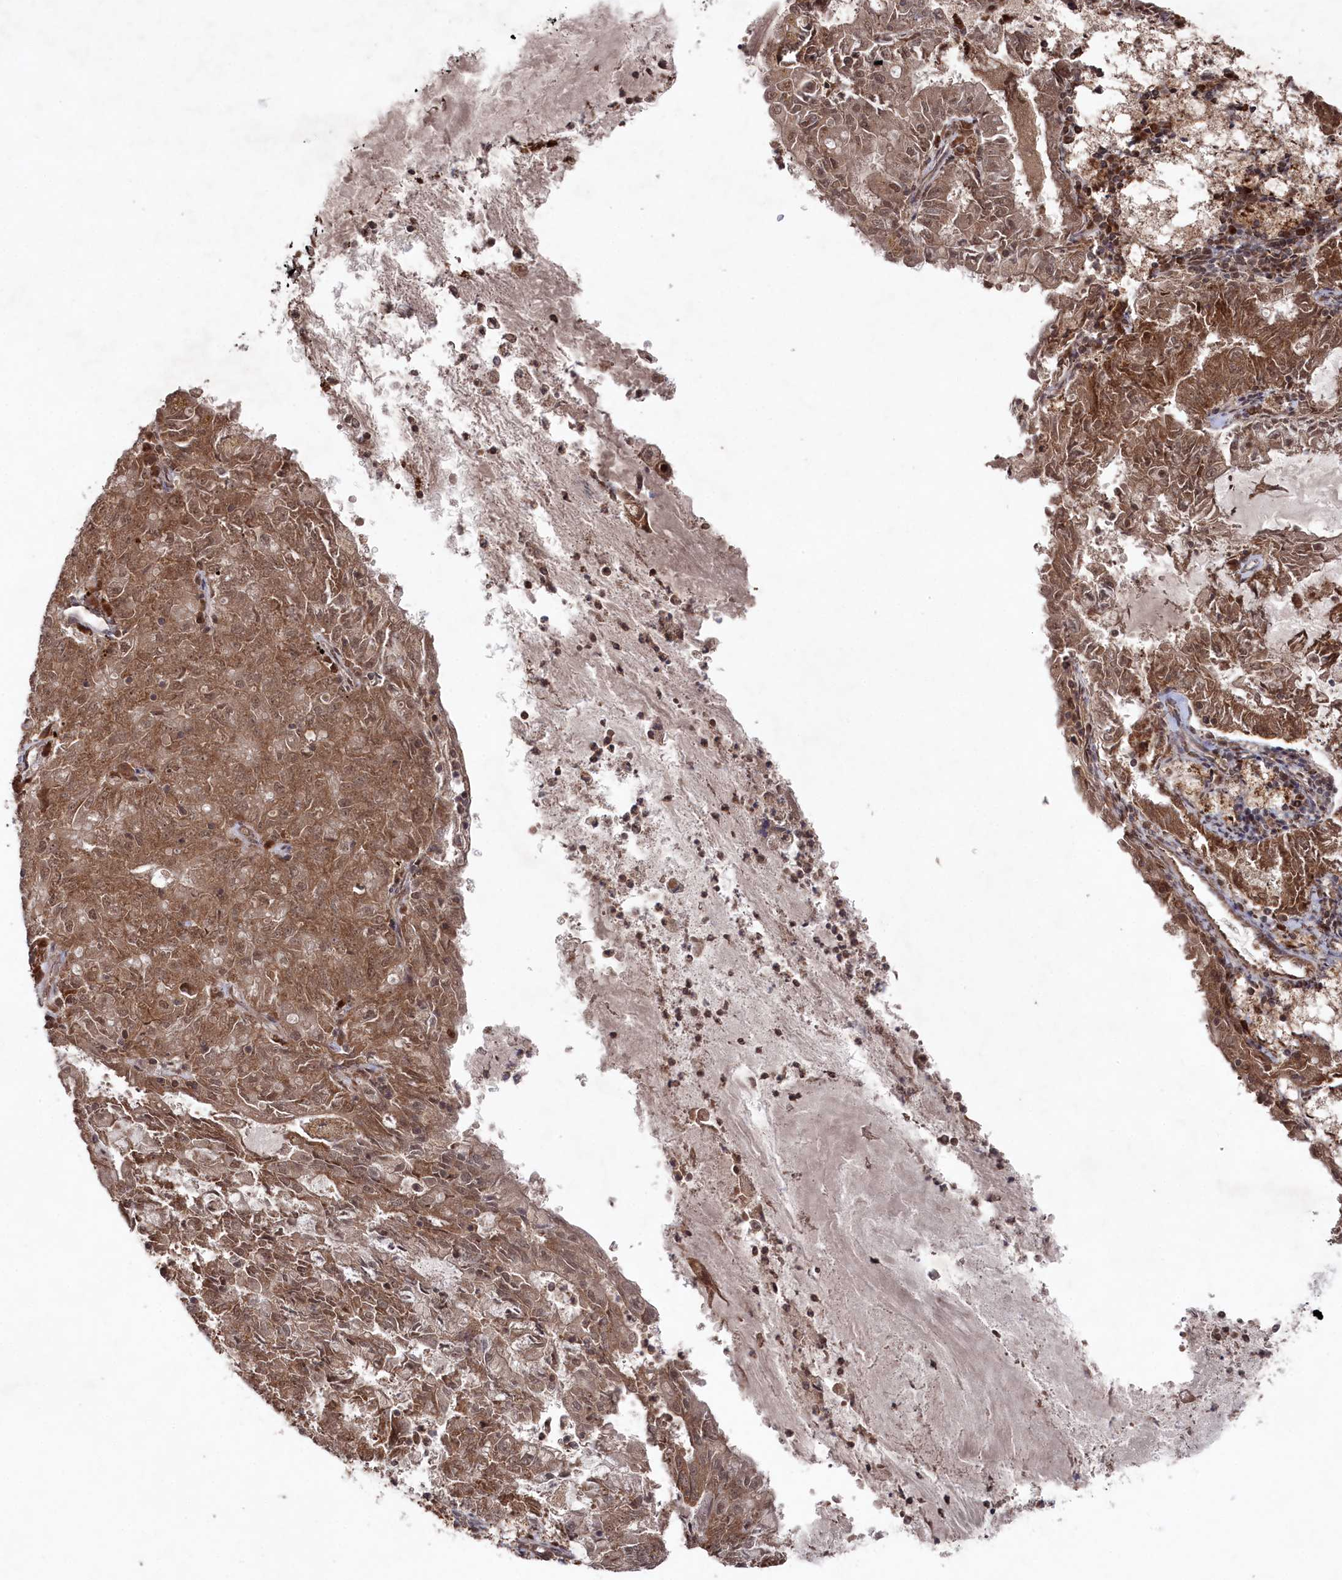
{"staining": {"intensity": "moderate", "quantity": ">75%", "location": "cytoplasmic/membranous,nuclear"}, "tissue": "endometrial cancer", "cell_type": "Tumor cells", "image_type": "cancer", "snomed": [{"axis": "morphology", "description": "Adenocarcinoma, NOS"}, {"axis": "topography", "description": "Endometrium"}], "caption": "Adenocarcinoma (endometrial) tissue shows moderate cytoplasmic/membranous and nuclear expression in about >75% of tumor cells (IHC, brightfield microscopy, high magnification).", "gene": "BORCS7", "patient": {"sex": "female", "age": 57}}